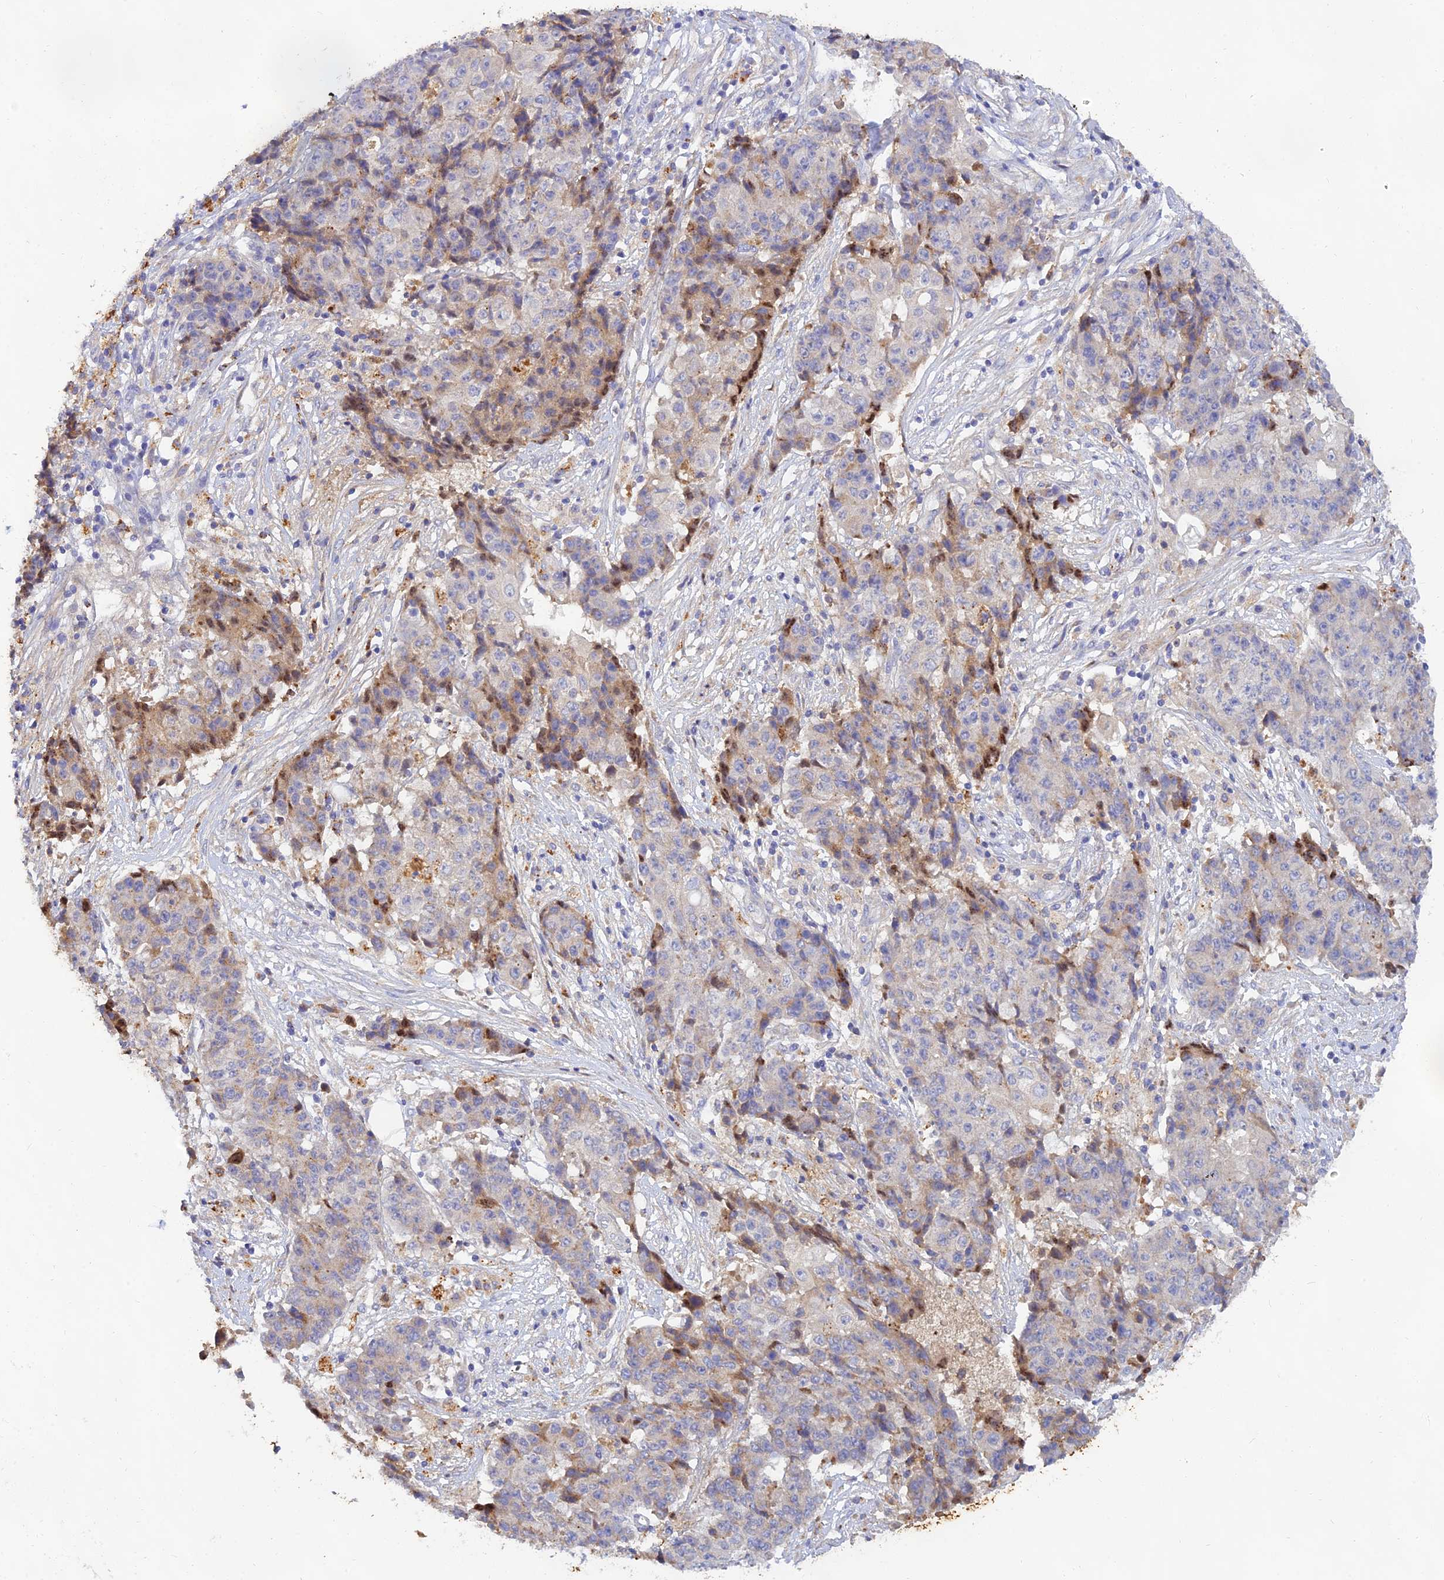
{"staining": {"intensity": "moderate", "quantity": "<25%", "location": "cytoplasmic/membranous"}, "tissue": "ovarian cancer", "cell_type": "Tumor cells", "image_type": "cancer", "snomed": [{"axis": "morphology", "description": "Carcinoma, endometroid"}, {"axis": "topography", "description": "Ovary"}], "caption": "The histopathology image shows a brown stain indicating the presence of a protein in the cytoplasmic/membranous of tumor cells in endometroid carcinoma (ovarian).", "gene": "ACSM5", "patient": {"sex": "female", "age": 42}}